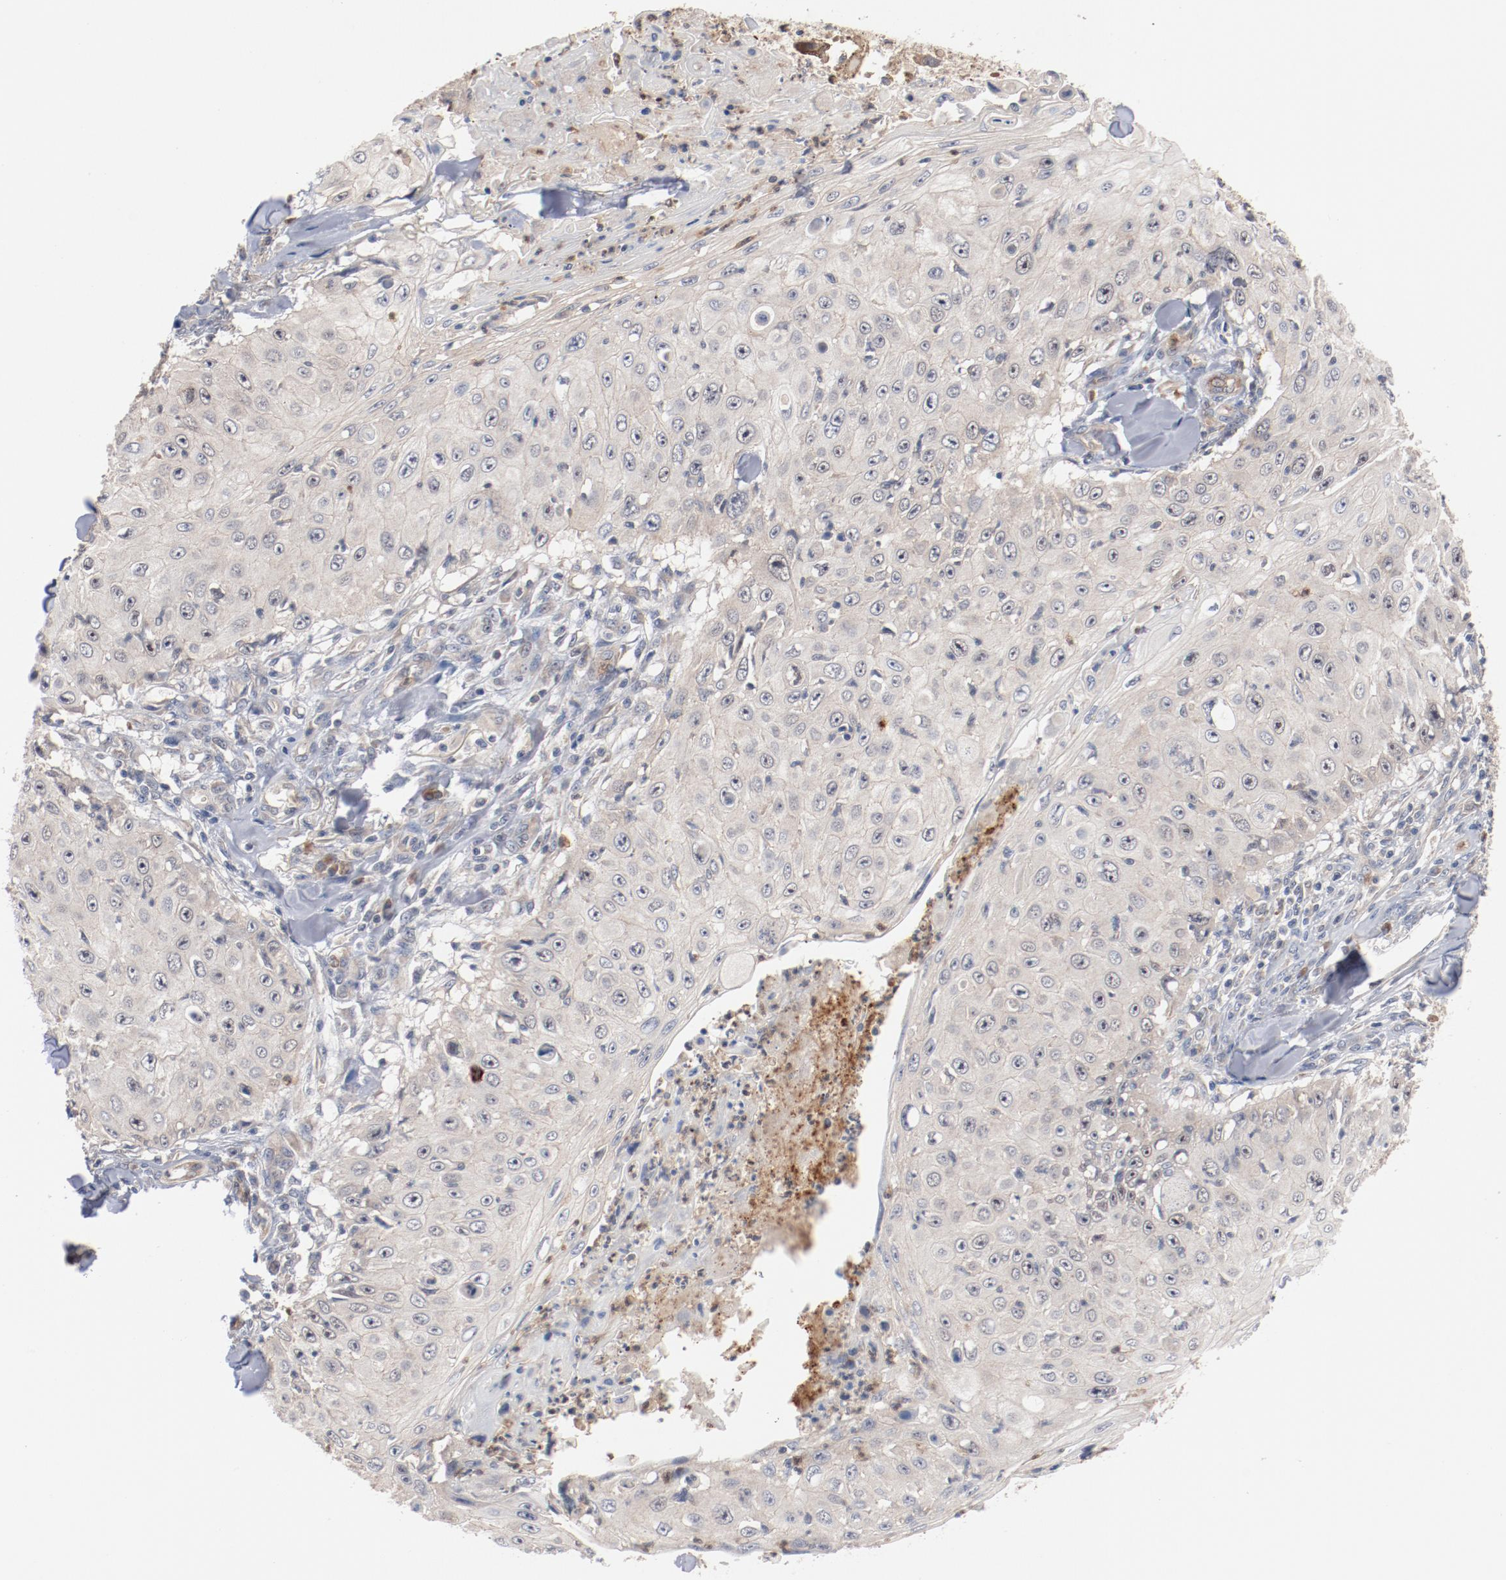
{"staining": {"intensity": "weak", "quantity": "<25%", "location": "cytoplasmic/membranous"}, "tissue": "skin cancer", "cell_type": "Tumor cells", "image_type": "cancer", "snomed": [{"axis": "morphology", "description": "Squamous cell carcinoma, NOS"}, {"axis": "topography", "description": "Skin"}], "caption": "Photomicrograph shows no significant protein staining in tumor cells of squamous cell carcinoma (skin). (DAB (3,3'-diaminobenzidine) immunohistochemistry (IHC) with hematoxylin counter stain).", "gene": "RNASE11", "patient": {"sex": "male", "age": 86}}